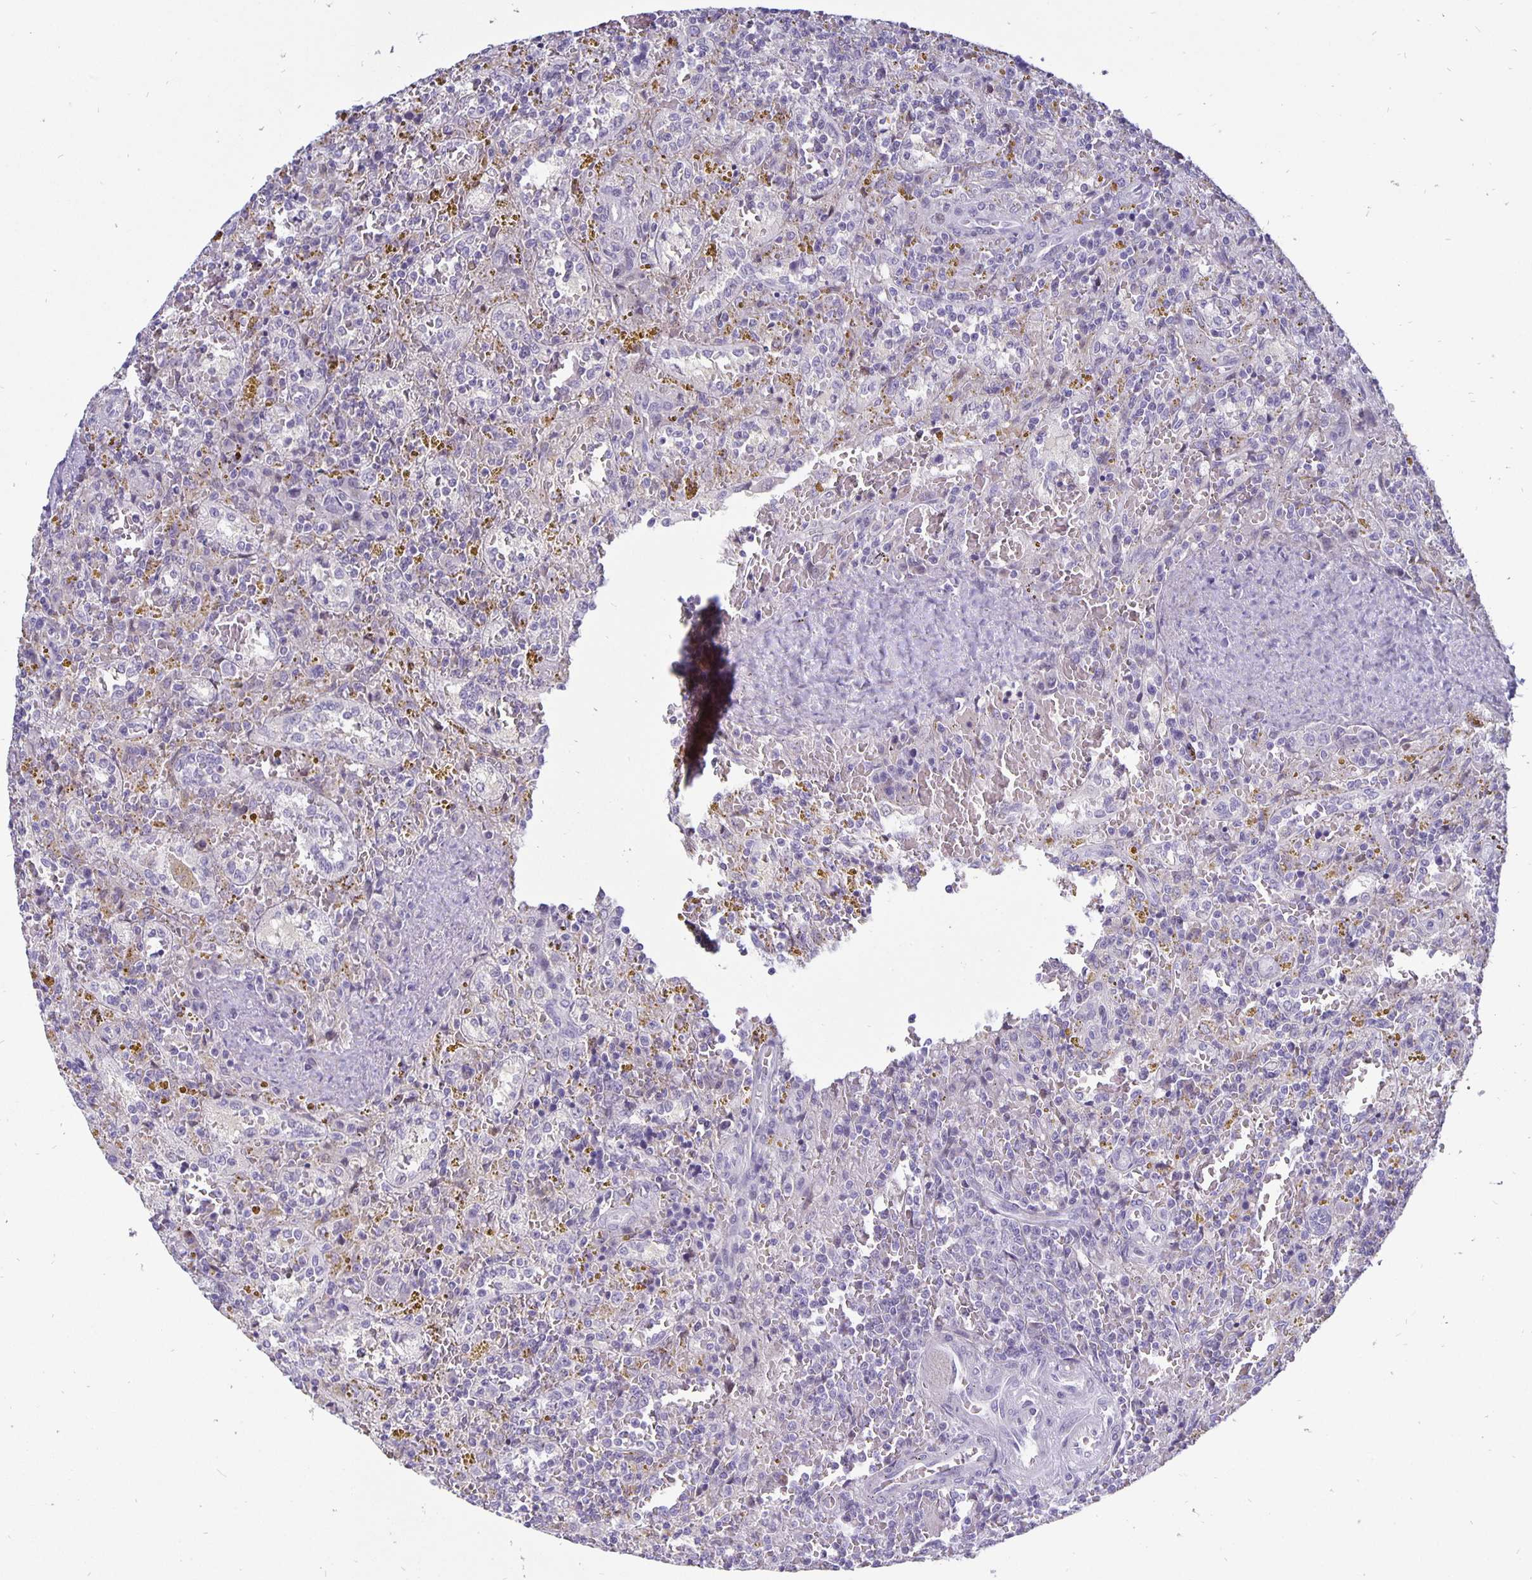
{"staining": {"intensity": "negative", "quantity": "none", "location": "none"}, "tissue": "lymphoma", "cell_type": "Tumor cells", "image_type": "cancer", "snomed": [{"axis": "morphology", "description": "Malignant lymphoma, non-Hodgkin's type, Low grade"}, {"axis": "topography", "description": "Spleen"}], "caption": "A high-resolution image shows immunohistochemistry (IHC) staining of low-grade malignant lymphoma, non-Hodgkin's type, which exhibits no significant staining in tumor cells.", "gene": "ERBB2", "patient": {"sex": "female", "age": 65}}